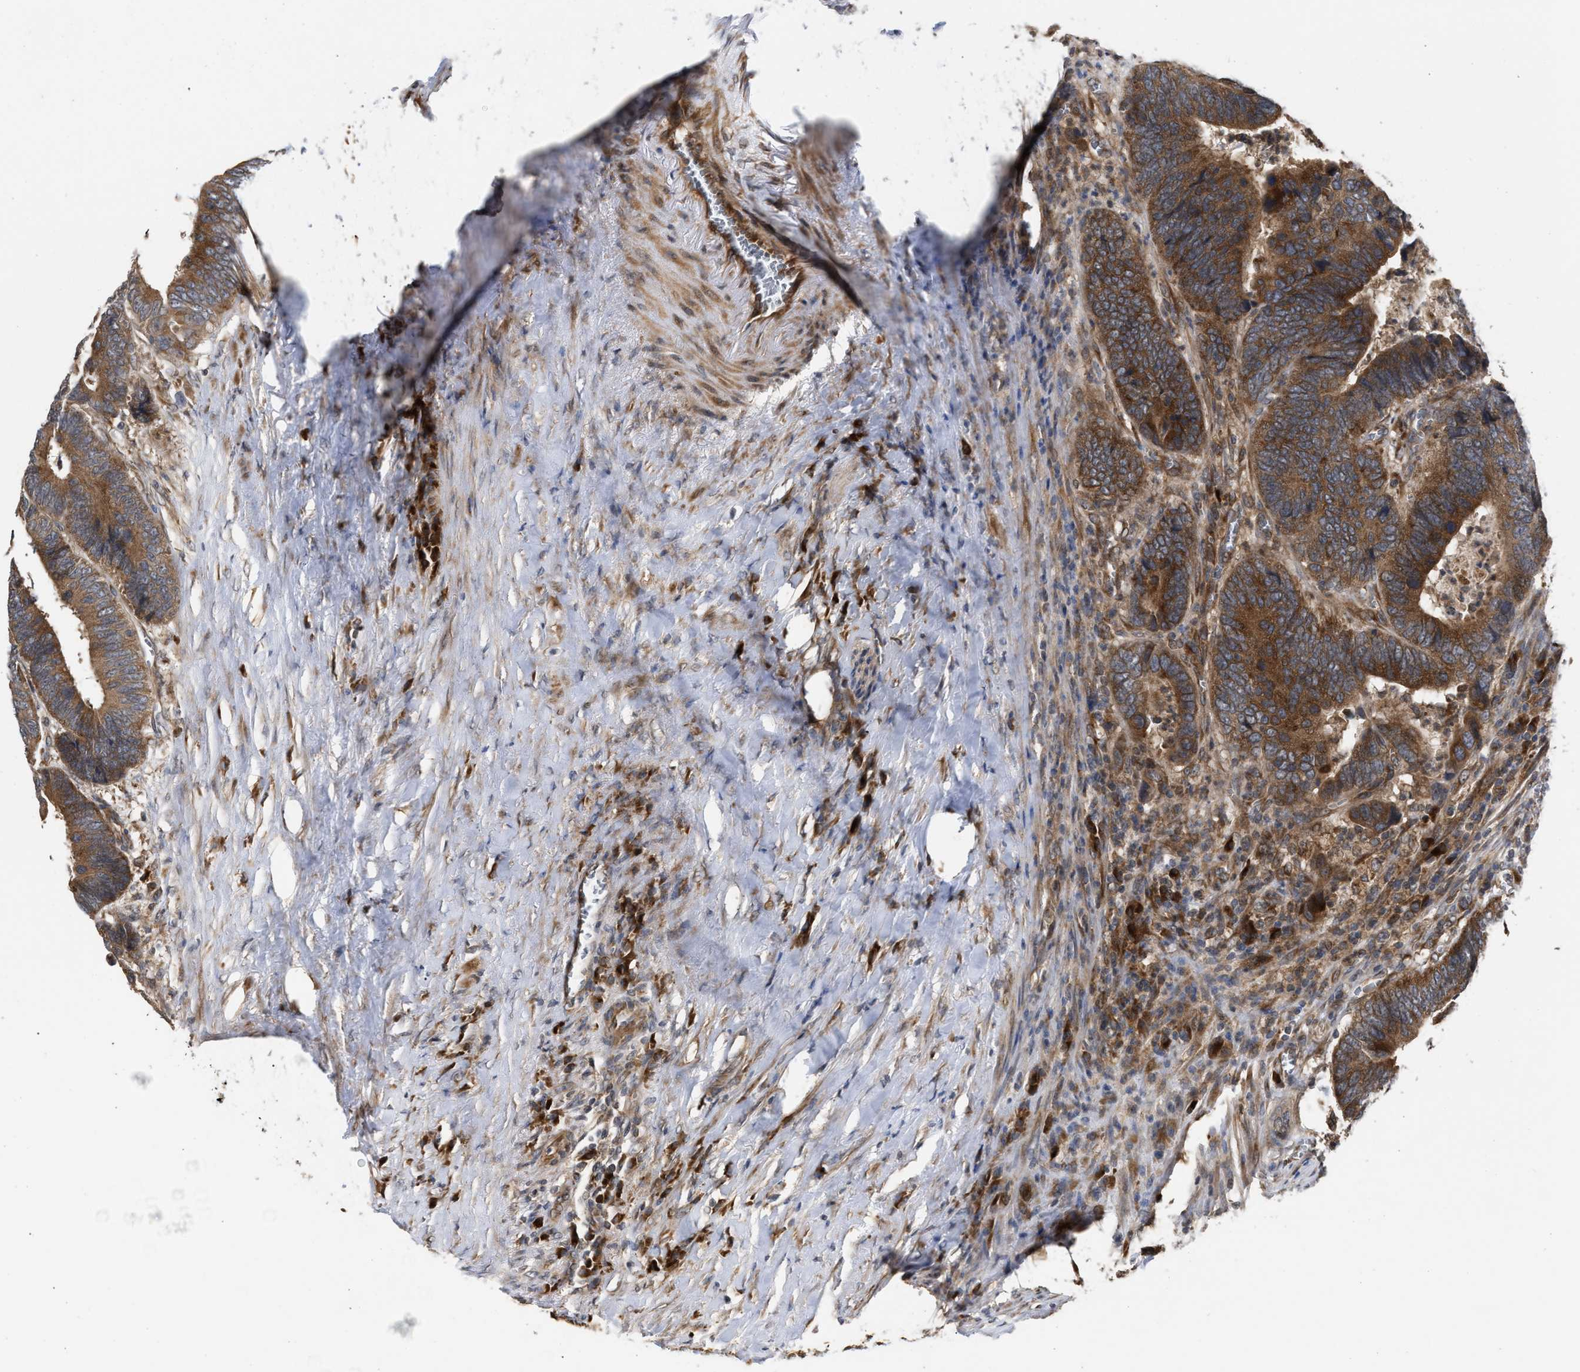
{"staining": {"intensity": "strong", "quantity": ">75%", "location": "cytoplasmic/membranous"}, "tissue": "colorectal cancer", "cell_type": "Tumor cells", "image_type": "cancer", "snomed": [{"axis": "morphology", "description": "Adenocarcinoma, NOS"}, {"axis": "topography", "description": "Colon"}], "caption": "Brown immunohistochemical staining in adenocarcinoma (colorectal) exhibits strong cytoplasmic/membranous expression in approximately >75% of tumor cells.", "gene": "SAR1A", "patient": {"sex": "male", "age": 72}}